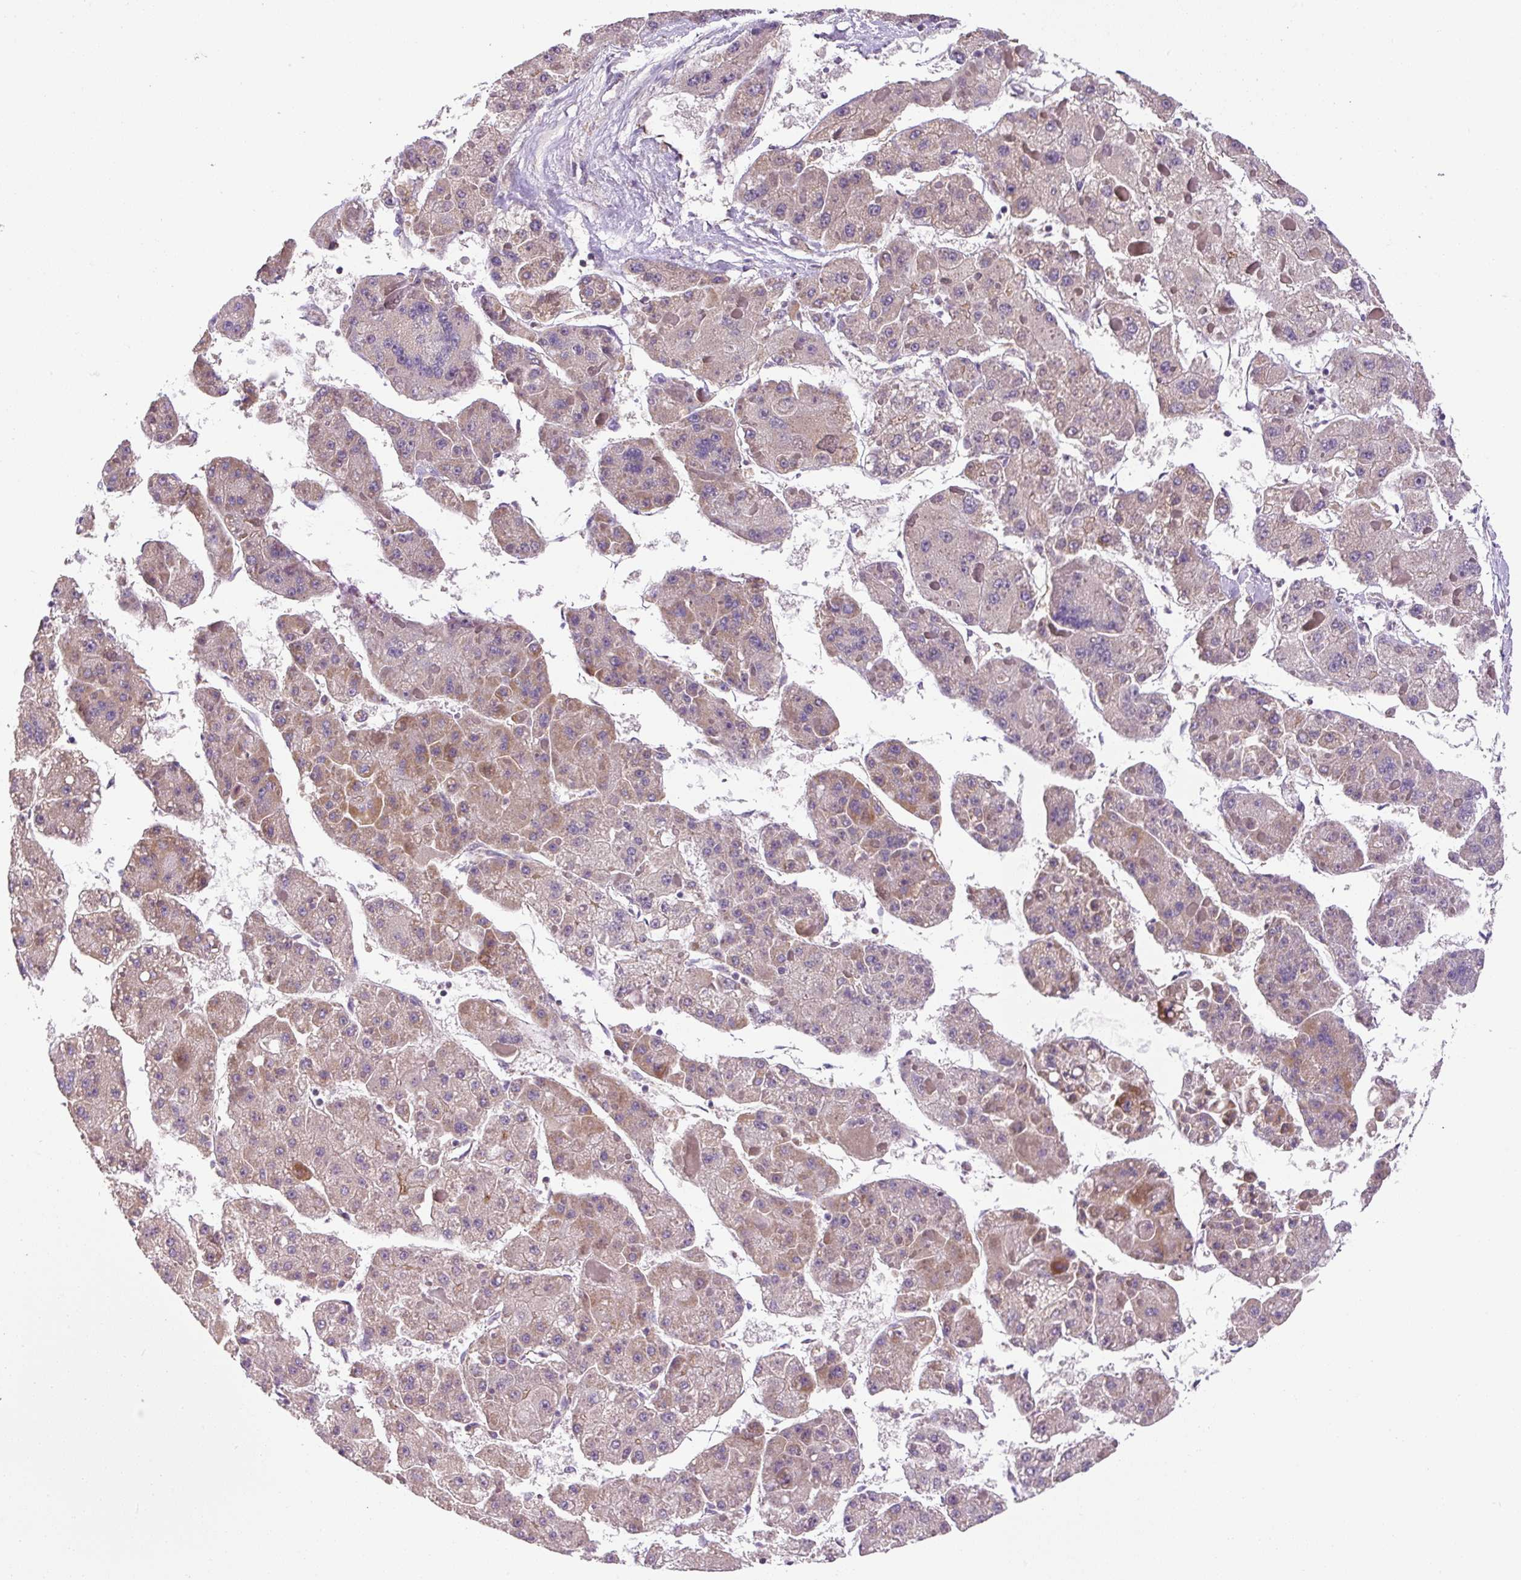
{"staining": {"intensity": "moderate", "quantity": "<25%", "location": "cytoplasmic/membranous"}, "tissue": "liver cancer", "cell_type": "Tumor cells", "image_type": "cancer", "snomed": [{"axis": "morphology", "description": "Carcinoma, Hepatocellular, NOS"}, {"axis": "topography", "description": "Liver"}], "caption": "Immunohistochemical staining of human liver cancer shows low levels of moderate cytoplasmic/membranous expression in approximately <25% of tumor cells.", "gene": "MFSD9", "patient": {"sex": "female", "age": 73}}